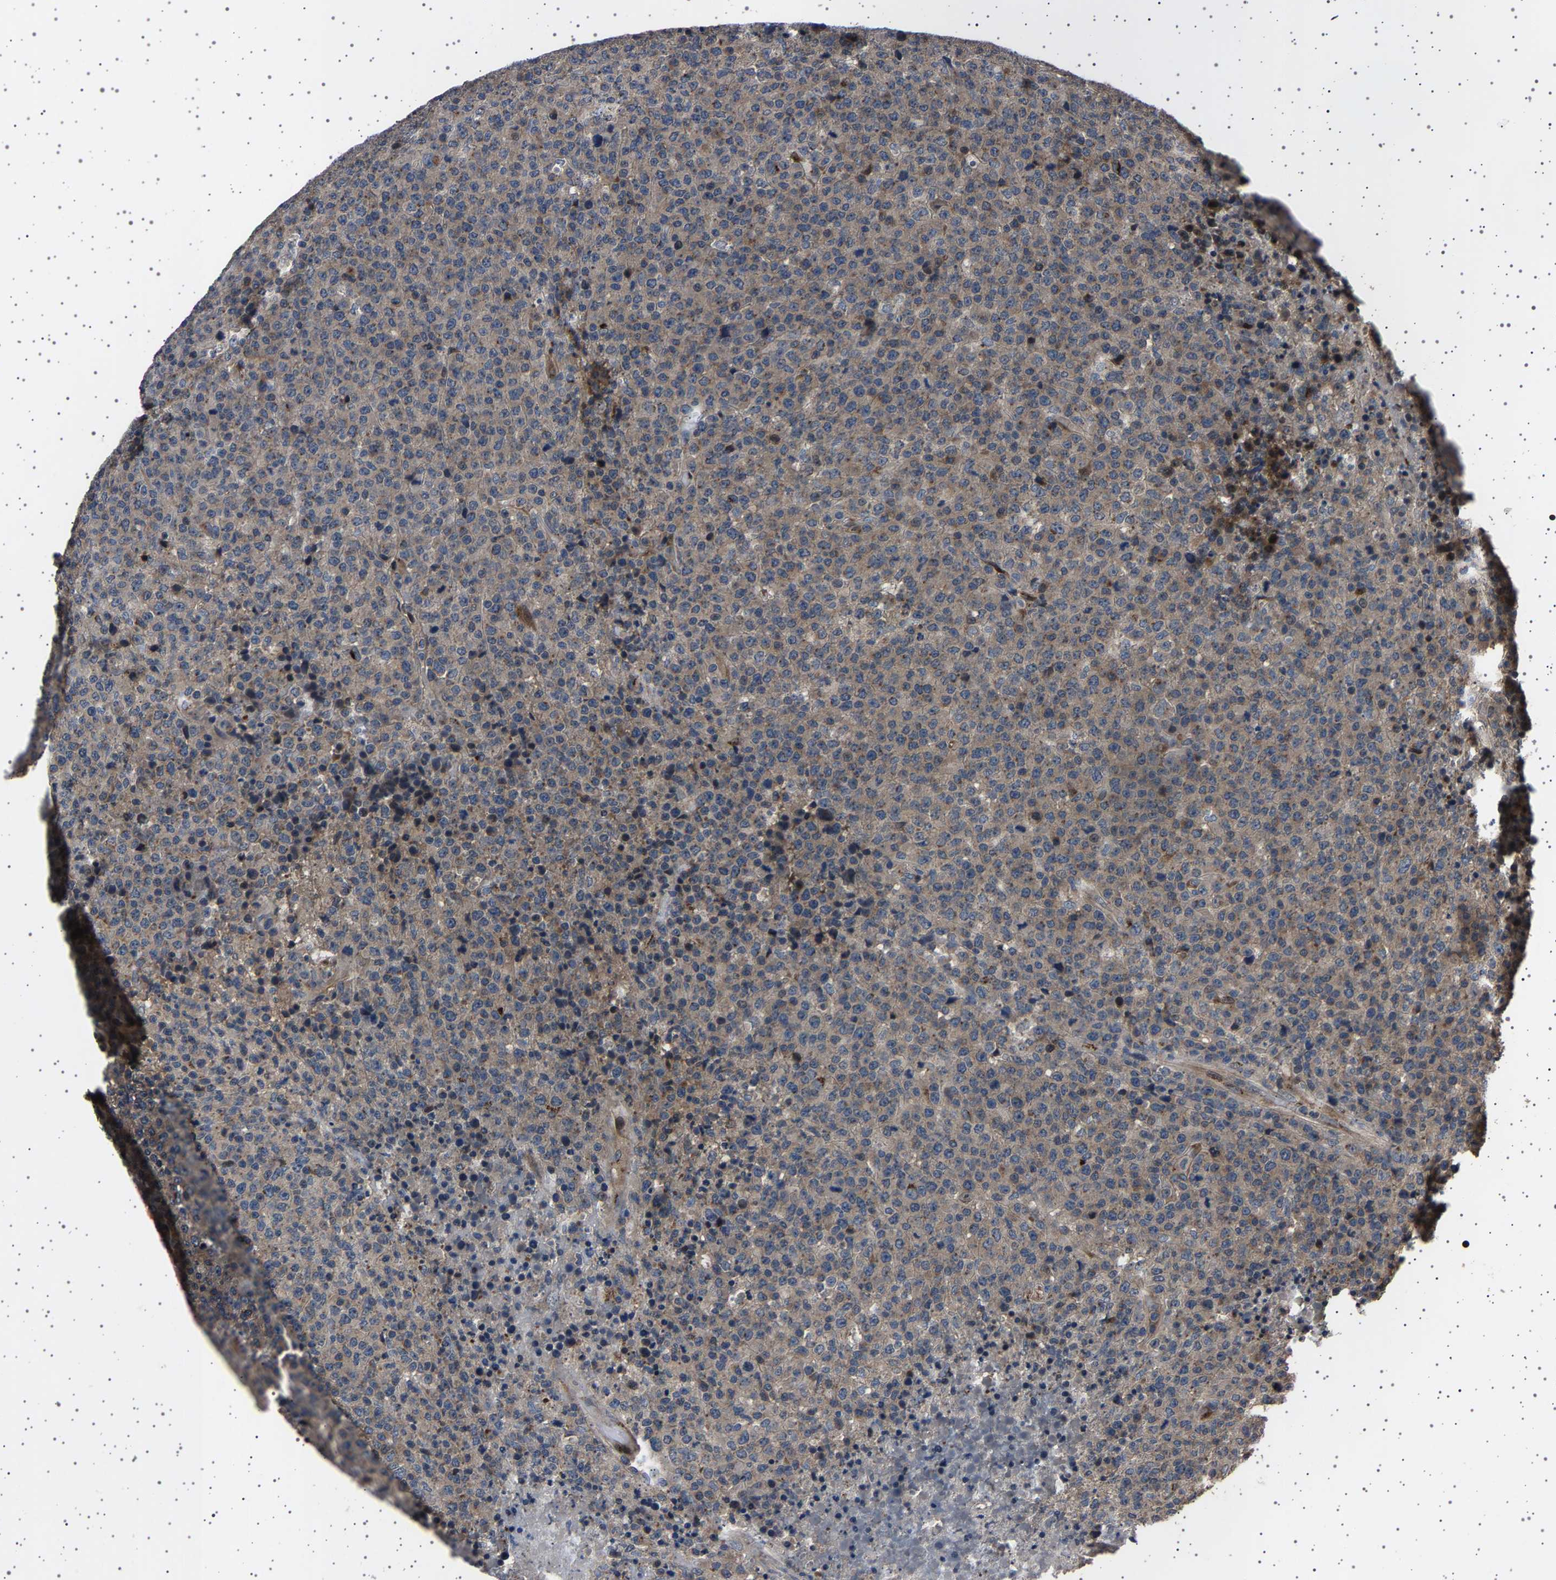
{"staining": {"intensity": "weak", "quantity": "<25%", "location": "cytoplasmic/membranous"}, "tissue": "lymphoma", "cell_type": "Tumor cells", "image_type": "cancer", "snomed": [{"axis": "morphology", "description": "Malignant lymphoma, non-Hodgkin's type, High grade"}, {"axis": "topography", "description": "Lymph node"}], "caption": "Immunohistochemistry image of lymphoma stained for a protein (brown), which shows no positivity in tumor cells.", "gene": "NCKAP1", "patient": {"sex": "male", "age": 13}}